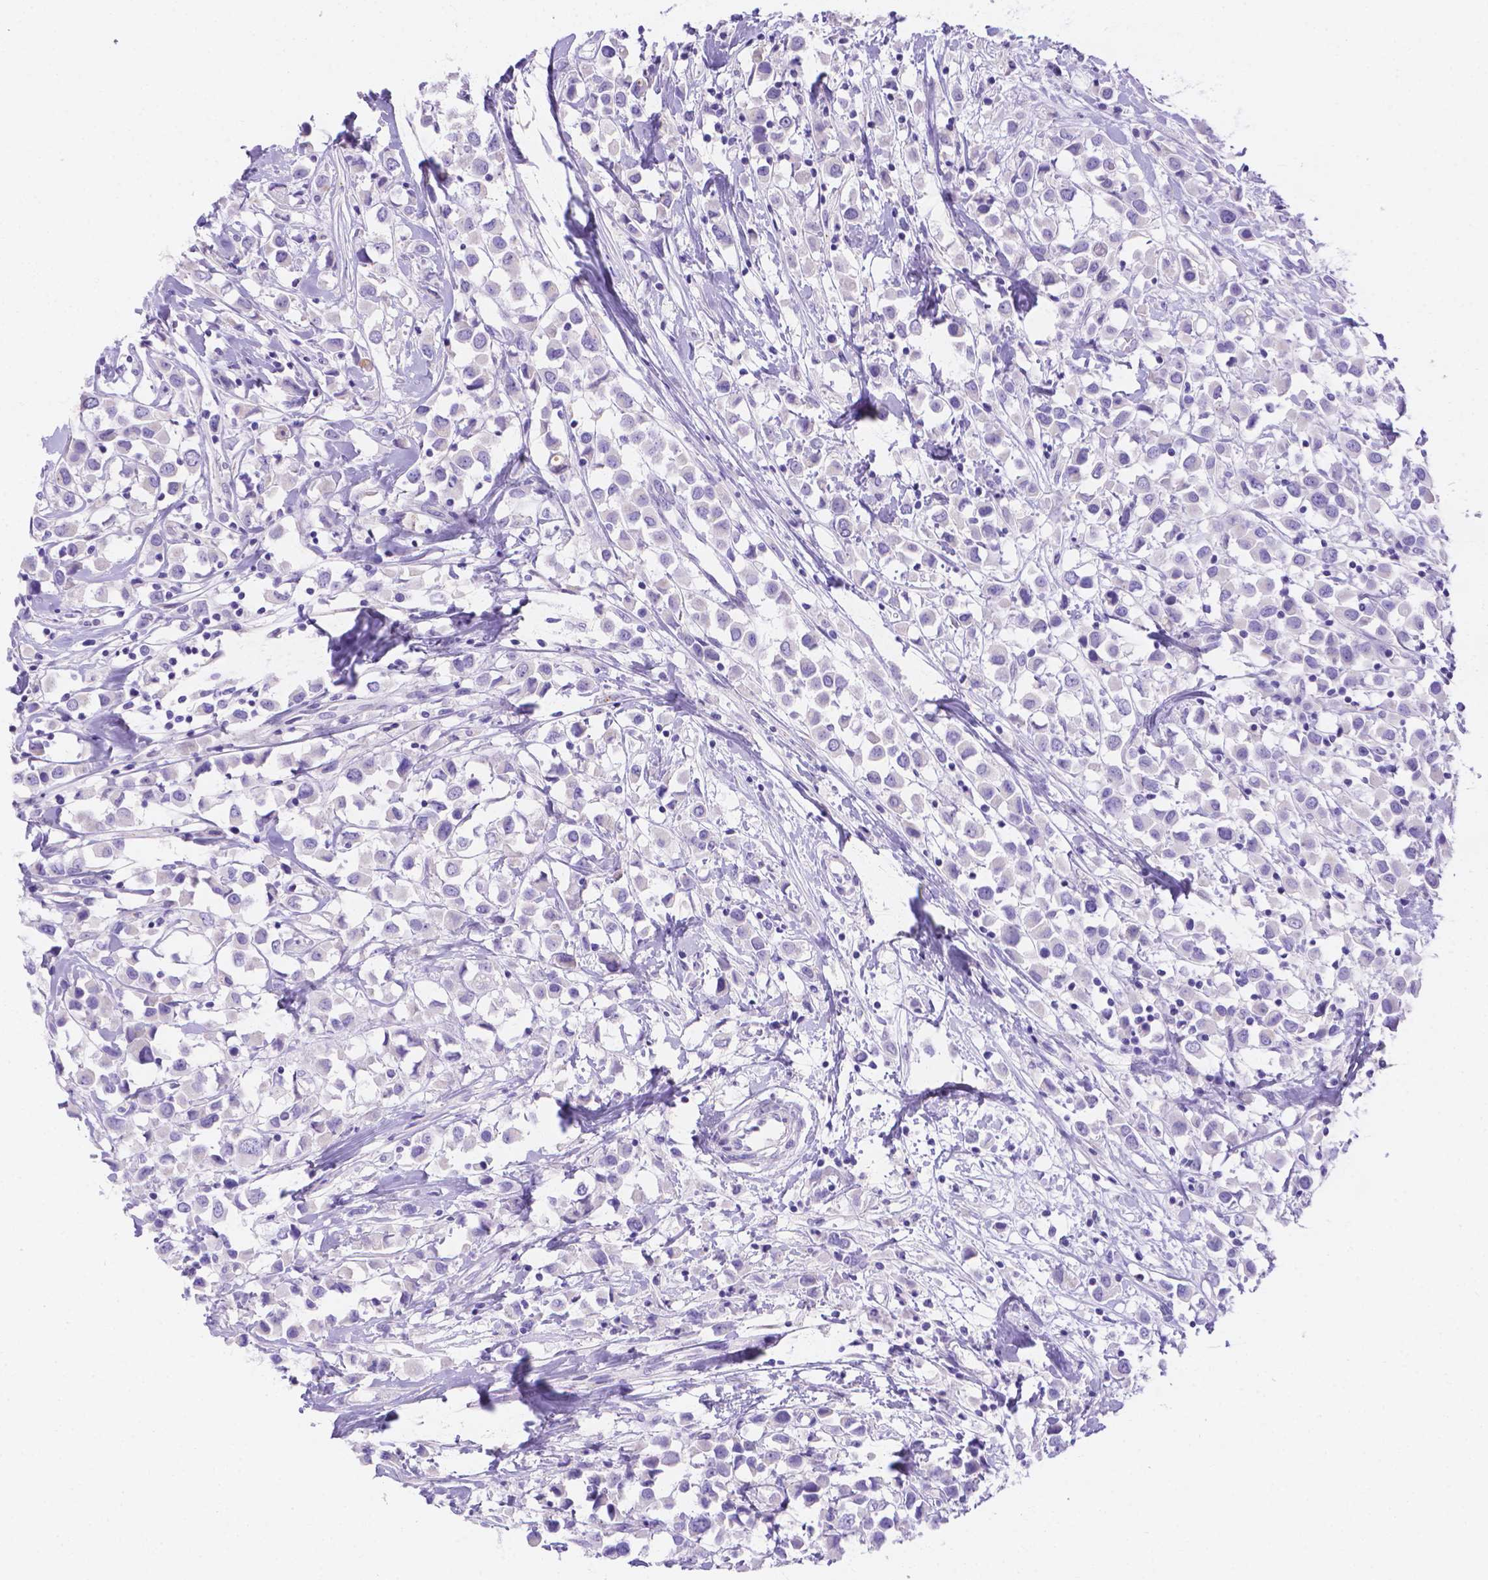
{"staining": {"intensity": "negative", "quantity": "none", "location": "none"}, "tissue": "breast cancer", "cell_type": "Tumor cells", "image_type": "cancer", "snomed": [{"axis": "morphology", "description": "Duct carcinoma"}, {"axis": "topography", "description": "Breast"}], "caption": "Breast invasive ductal carcinoma stained for a protein using IHC exhibits no expression tumor cells.", "gene": "MLN", "patient": {"sex": "female", "age": 61}}